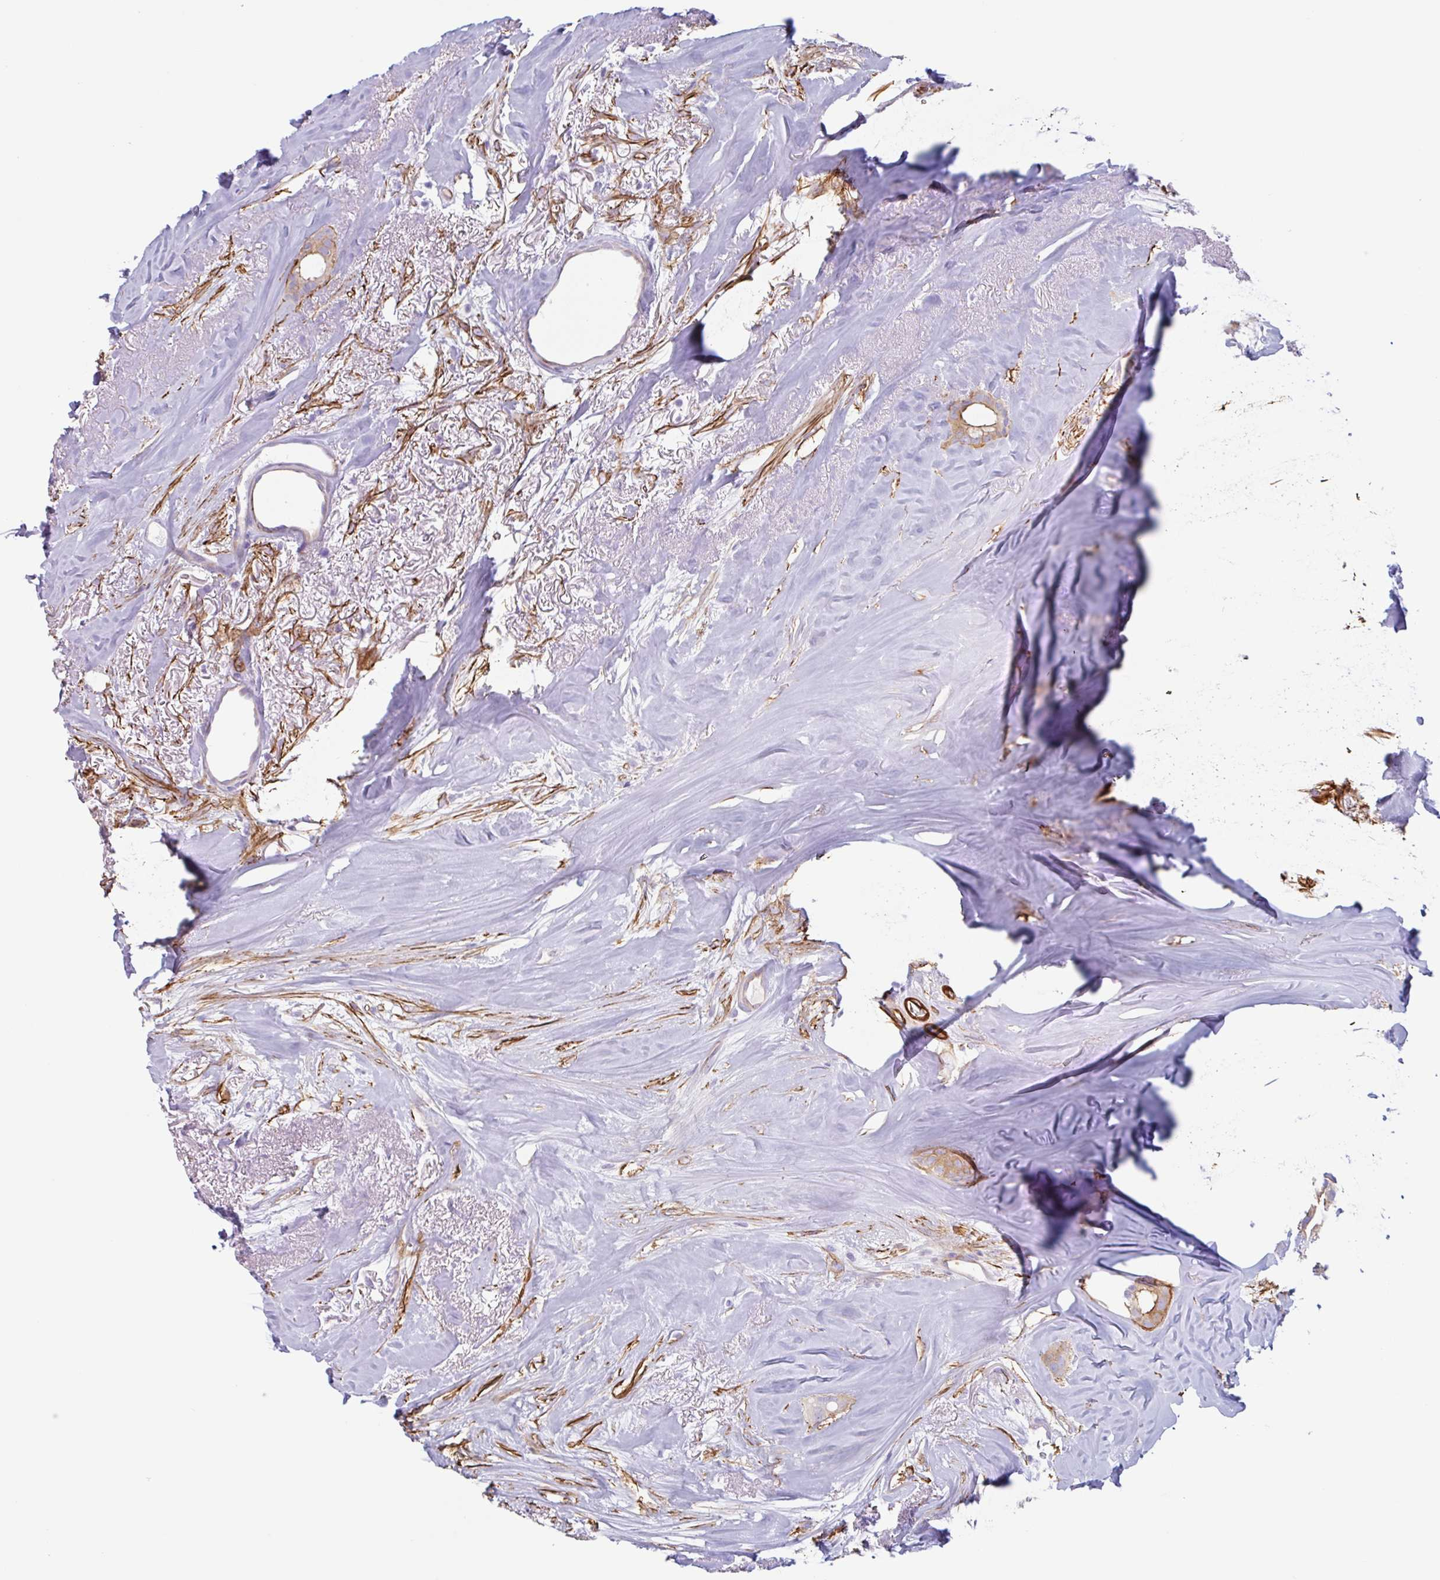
{"staining": {"intensity": "moderate", "quantity": ">75%", "location": "cytoplasmic/membranous"}, "tissue": "breast cancer", "cell_type": "Tumor cells", "image_type": "cancer", "snomed": [{"axis": "morphology", "description": "Duct carcinoma"}, {"axis": "topography", "description": "Breast"}], "caption": "Protein analysis of infiltrating ductal carcinoma (breast) tissue displays moderate cytoplasmic/membranous staining in about >75% of tumor cells.", "gene": "MYH10", "patient": {"sex": "female", "age": 84}}